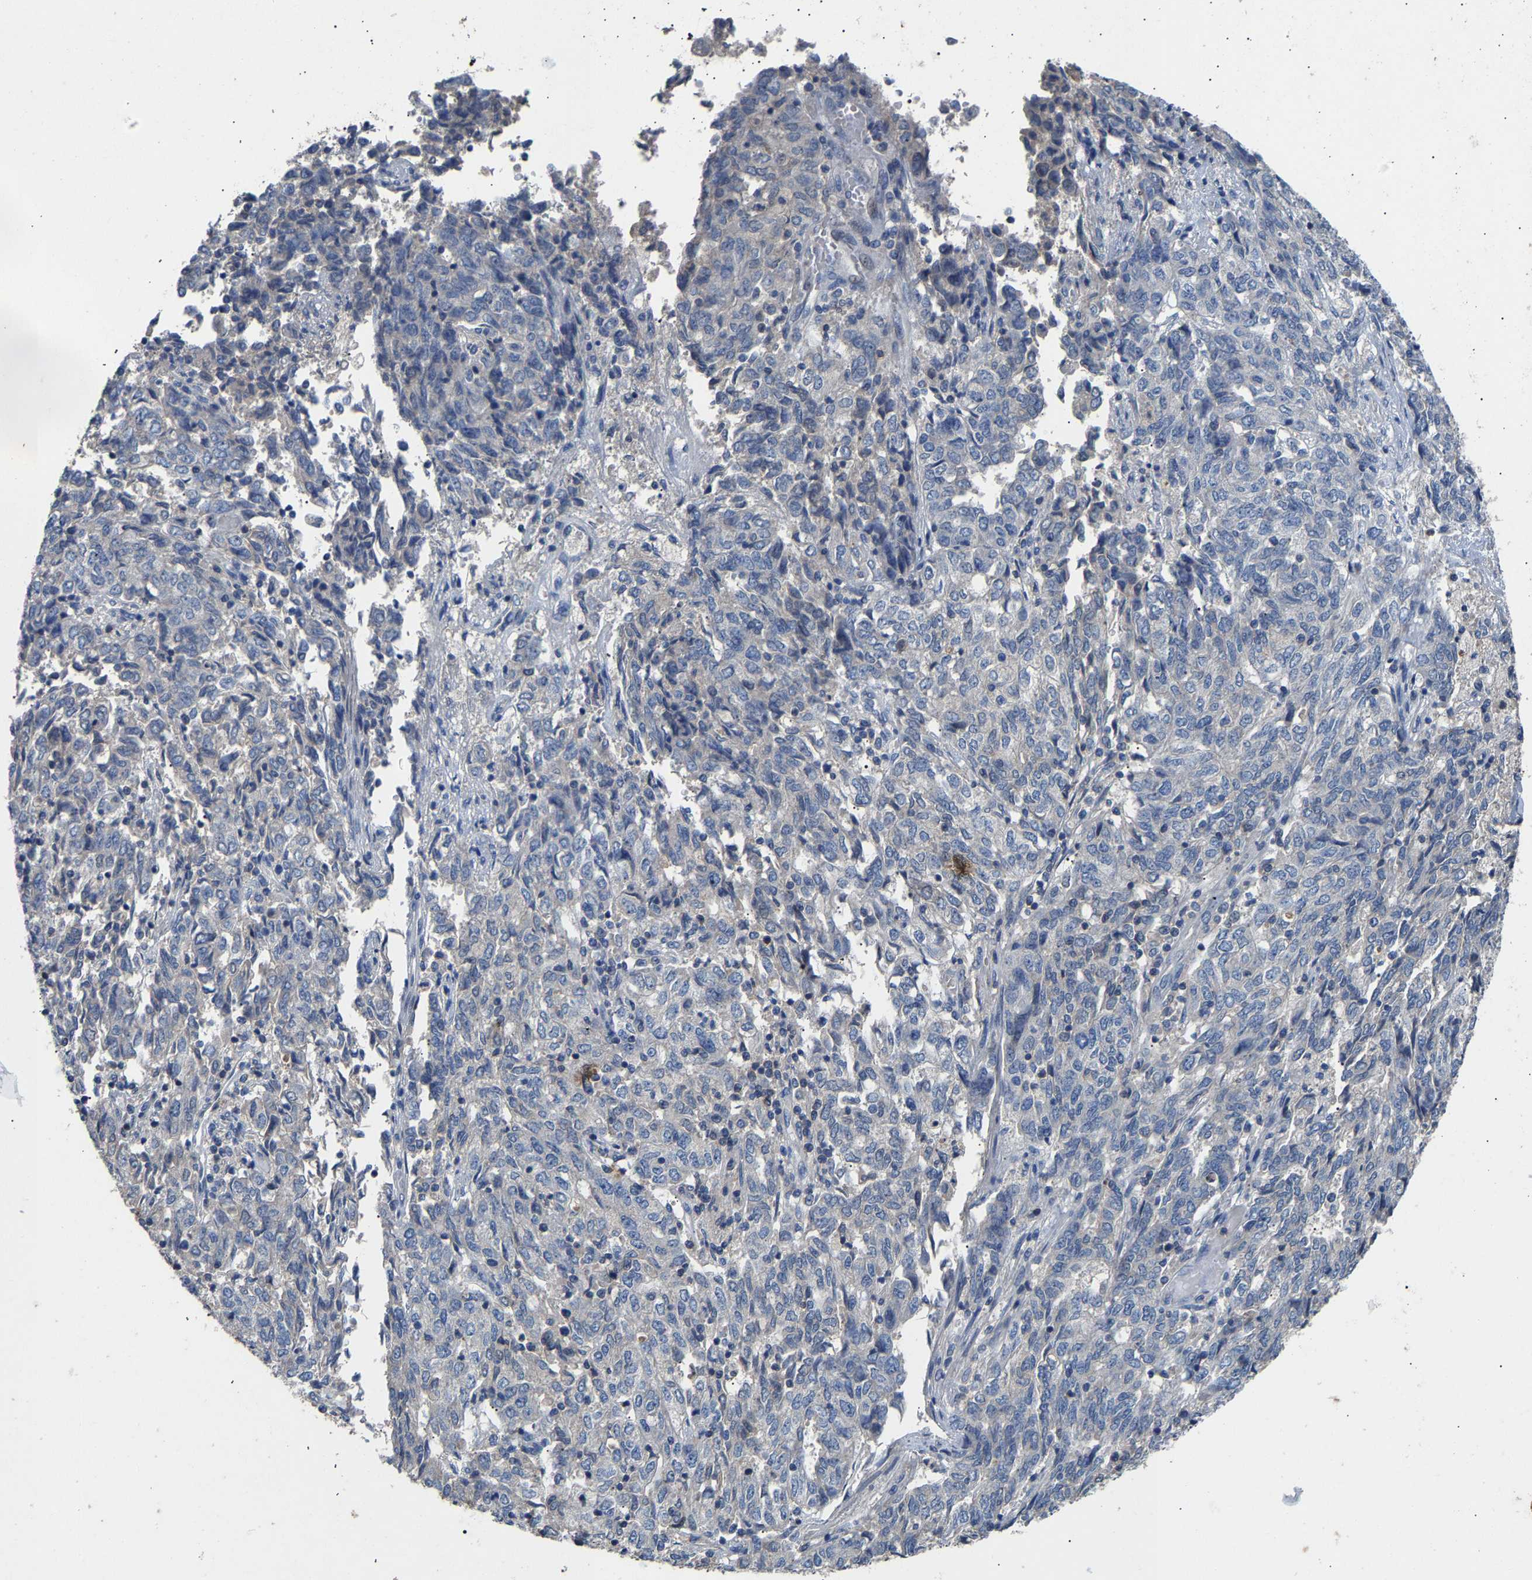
{"staining": {"intensity": "negative", "quantity": "none", "location": "none"}, "tissue": "endometrial cancer", "cell_type": "Tumor cells", "image_type": "cancer", "snomed": [{"axis": "morphology", "description": "Adenocarcinoma, NOS"}, {"axis": "topography", "description": "Endometrium"}], "caption": "The immunohistochemistry photomicrograph has no significant staining in tumor cells of endometrial cancer (adenocarcinoma) tissue. (Immunohistochemistry (ihc), brightfield microscopy, high magnification).", "gene": "CCDC171", "patient": {"sex": "female", "age": 80}}